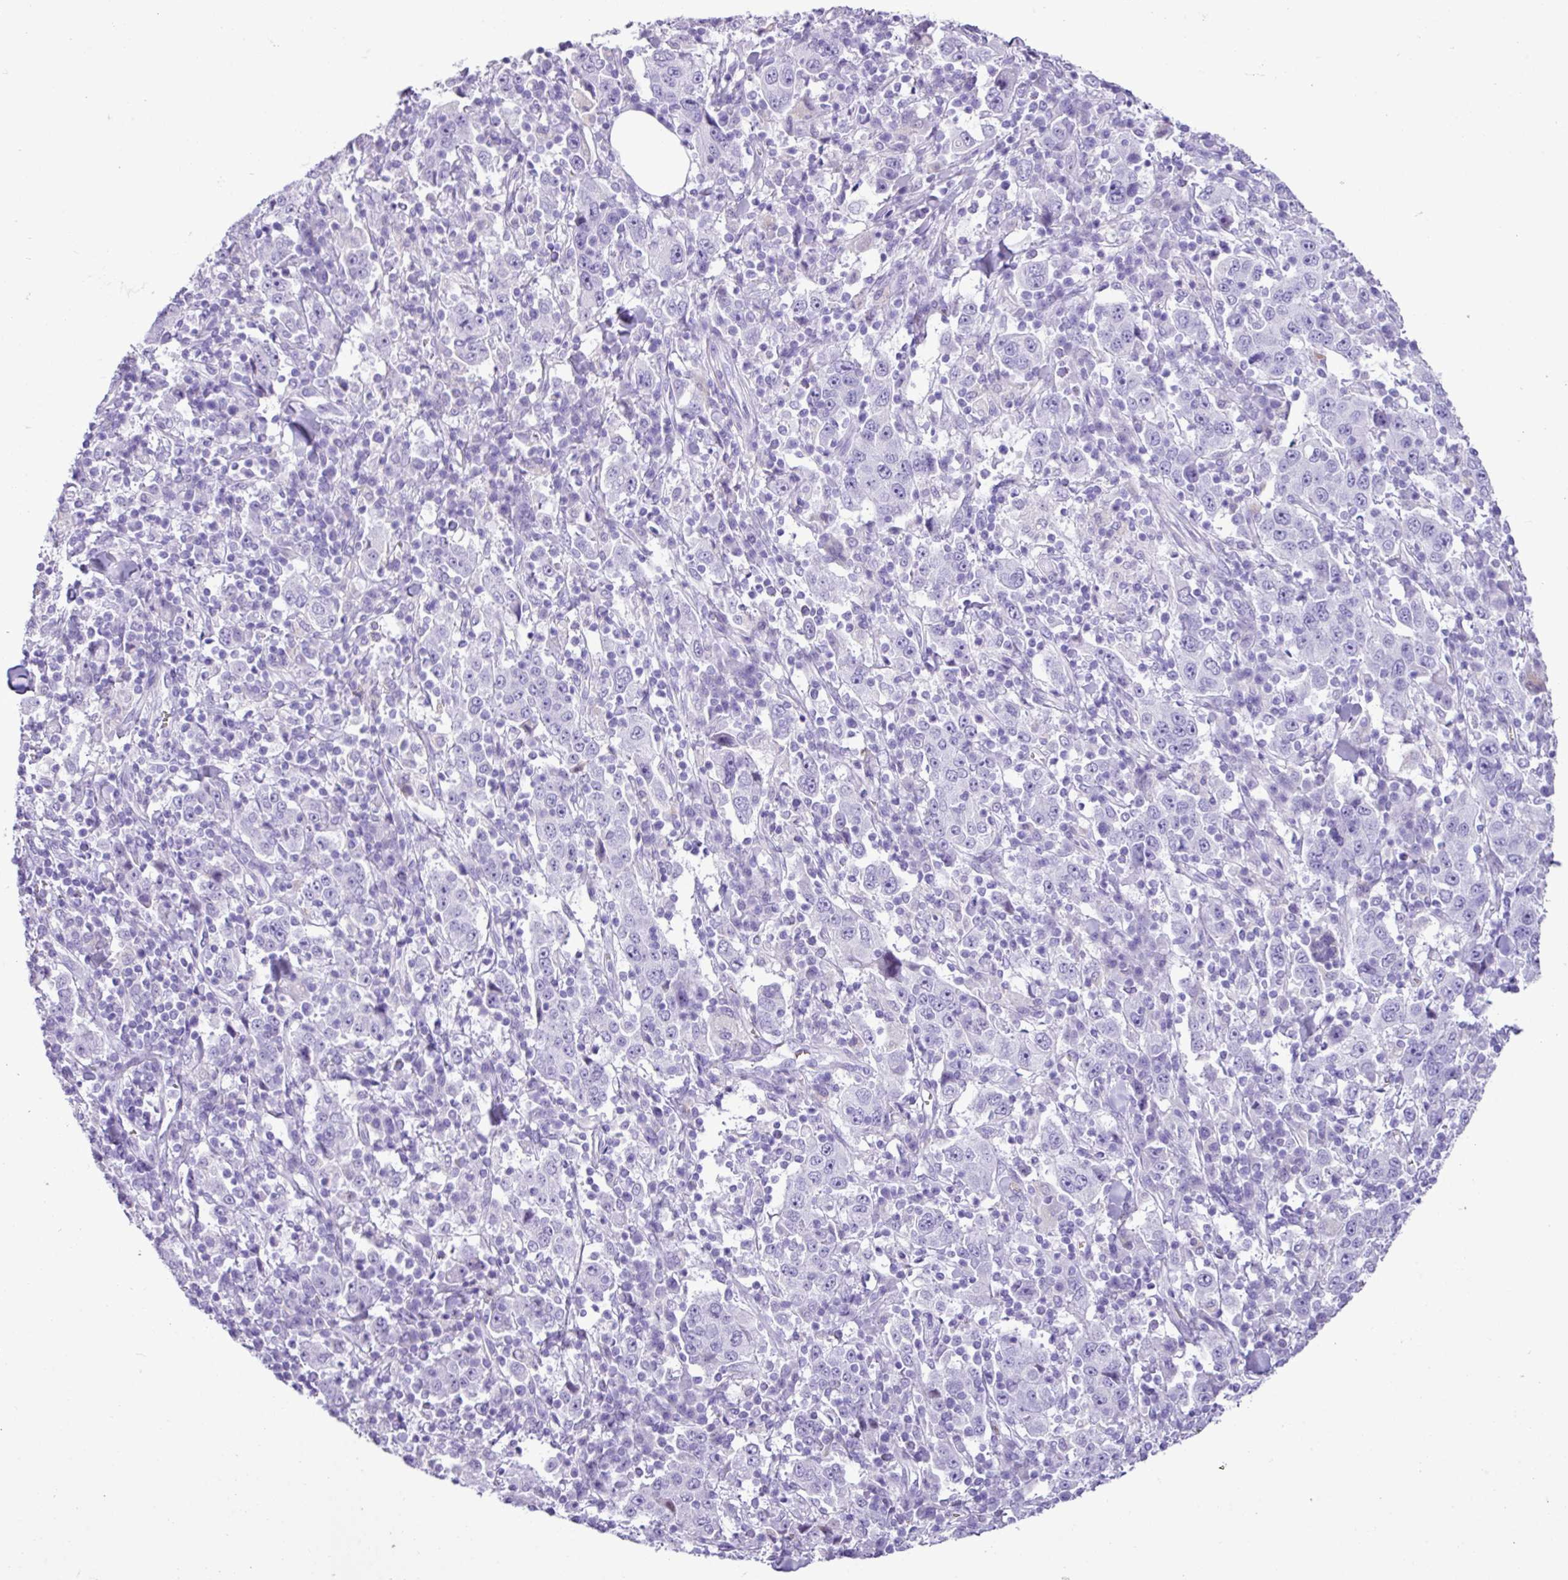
{"staining": {"intensity": "negative", "quantity": "none", "location": "none"}, "tissue": "stomach cancer", "cell_type": "Tumor cells", "image_type": "cancer", "snomed": [{"axis": "morphology", "description": "Normal tissue, NOS"}, {"axis": "morphology", "description": "Adenocarcinoma, NOS"}, {"axis": "topography", "description": "Stomach, upper"}, {"axis": "topography", "description": "Stomach"}], "caption": "IHC of stomach adenocarcinoma demonstrates no positivity in tumor cells.", "gene": "ZSCAN5A", "patient": {"sex": "male", "age": 59}}